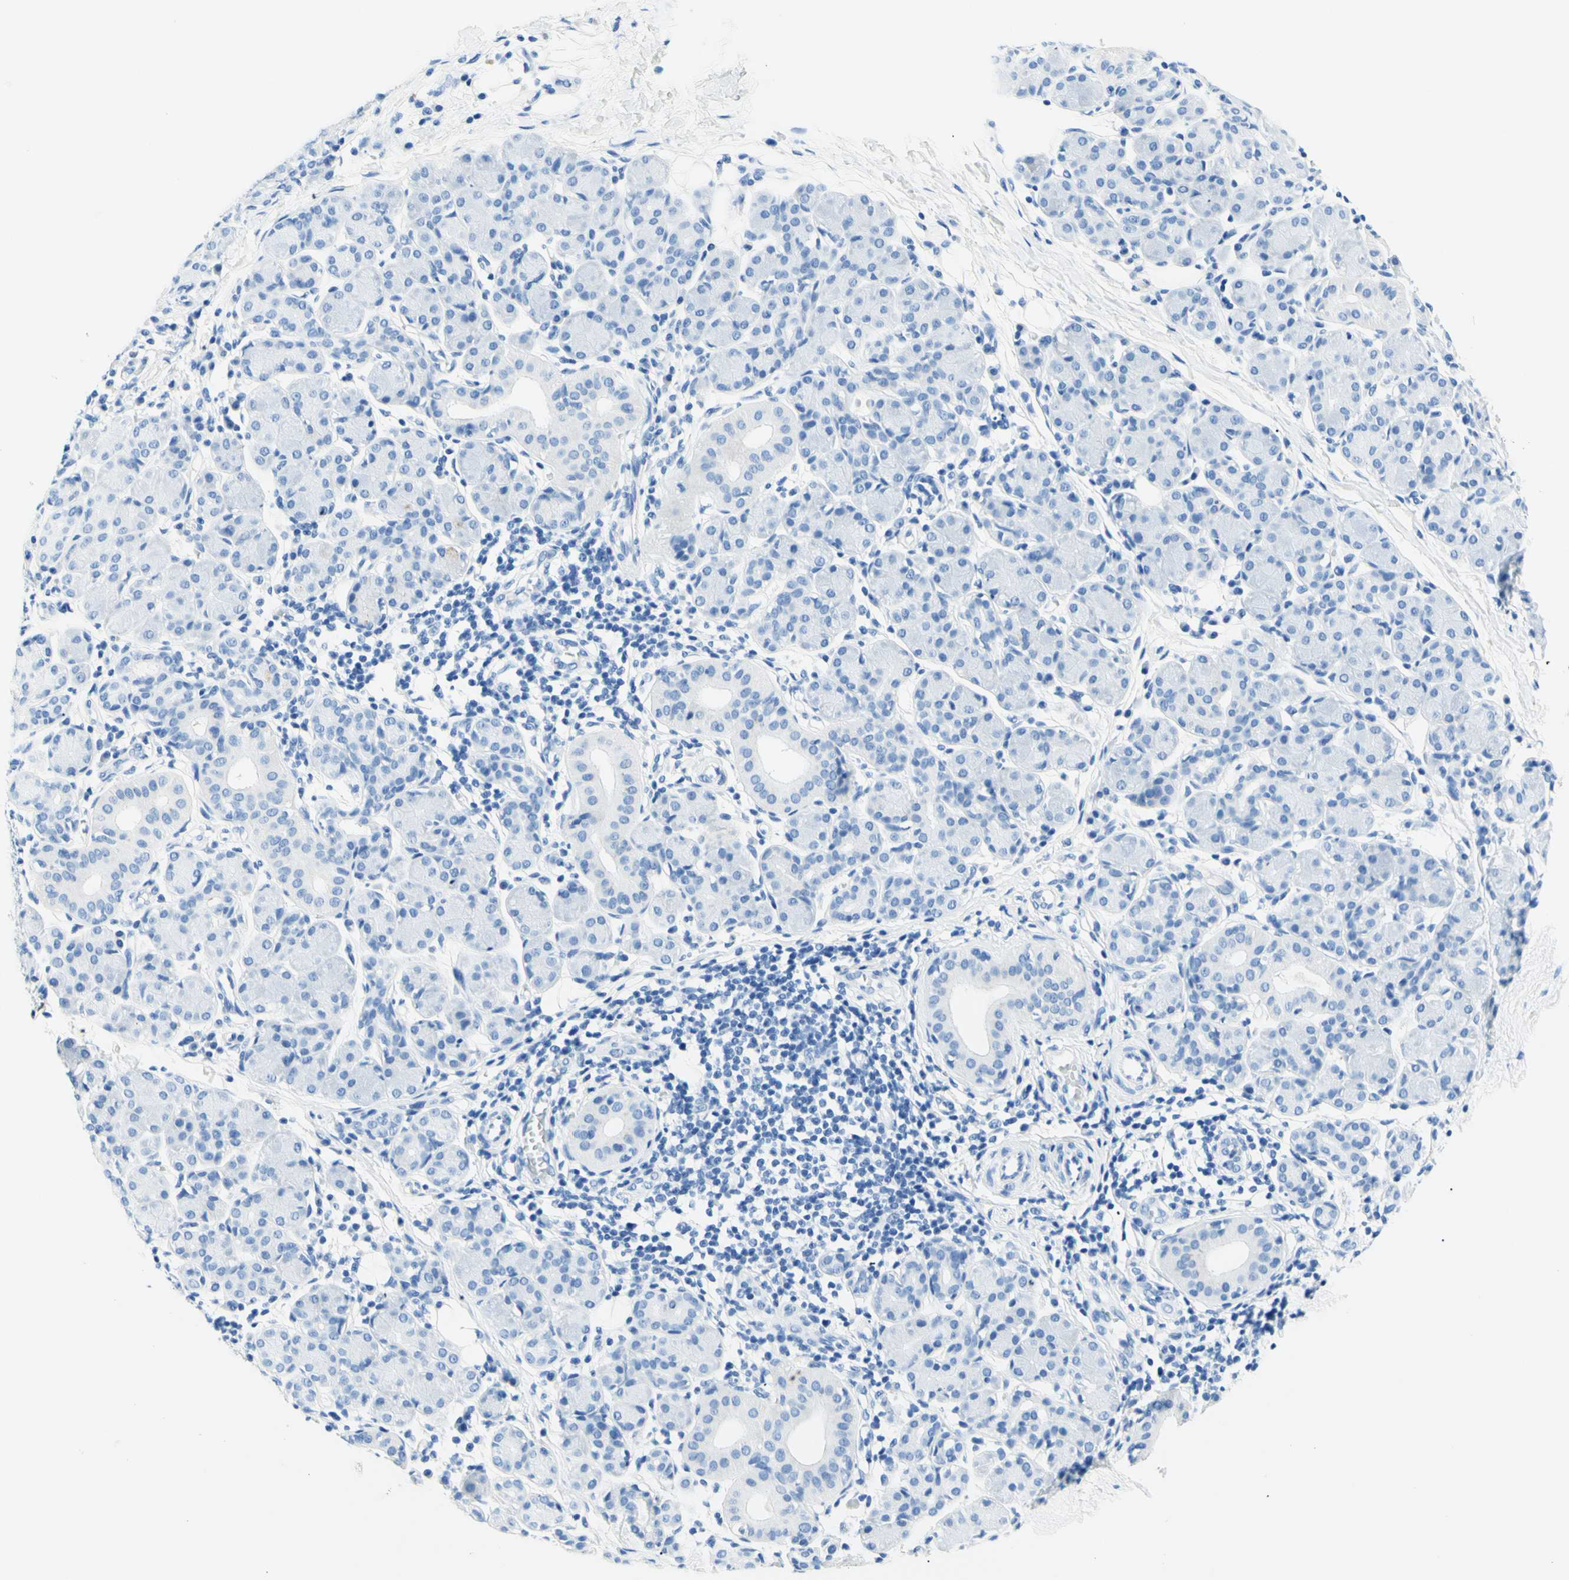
{"staining": {"intensity": "negative", "quantity": "none", "location": "none"}, "tissue": "salivary gland", "cell_type": "Glandular cells", "image_type": "normal", "snomed": [{"axis": "morphology", "description": "Normal tissue, NOS"}, {"axis": "morphology", "description": "Inflammation, NOS"}, {"axis": "topography", "description": "Lymph node"}, {"axis": "topography", "description": "Salivary gland"}], "caption": "Glandular cells are negative for protein expression in unremarkable human salivary gland. The staining is performed using DAB brown chromogen with nuclei counter-stained in using hematoxylin.", "gene": "MYH2", "patient": {"sex": "male", "age": 3}}